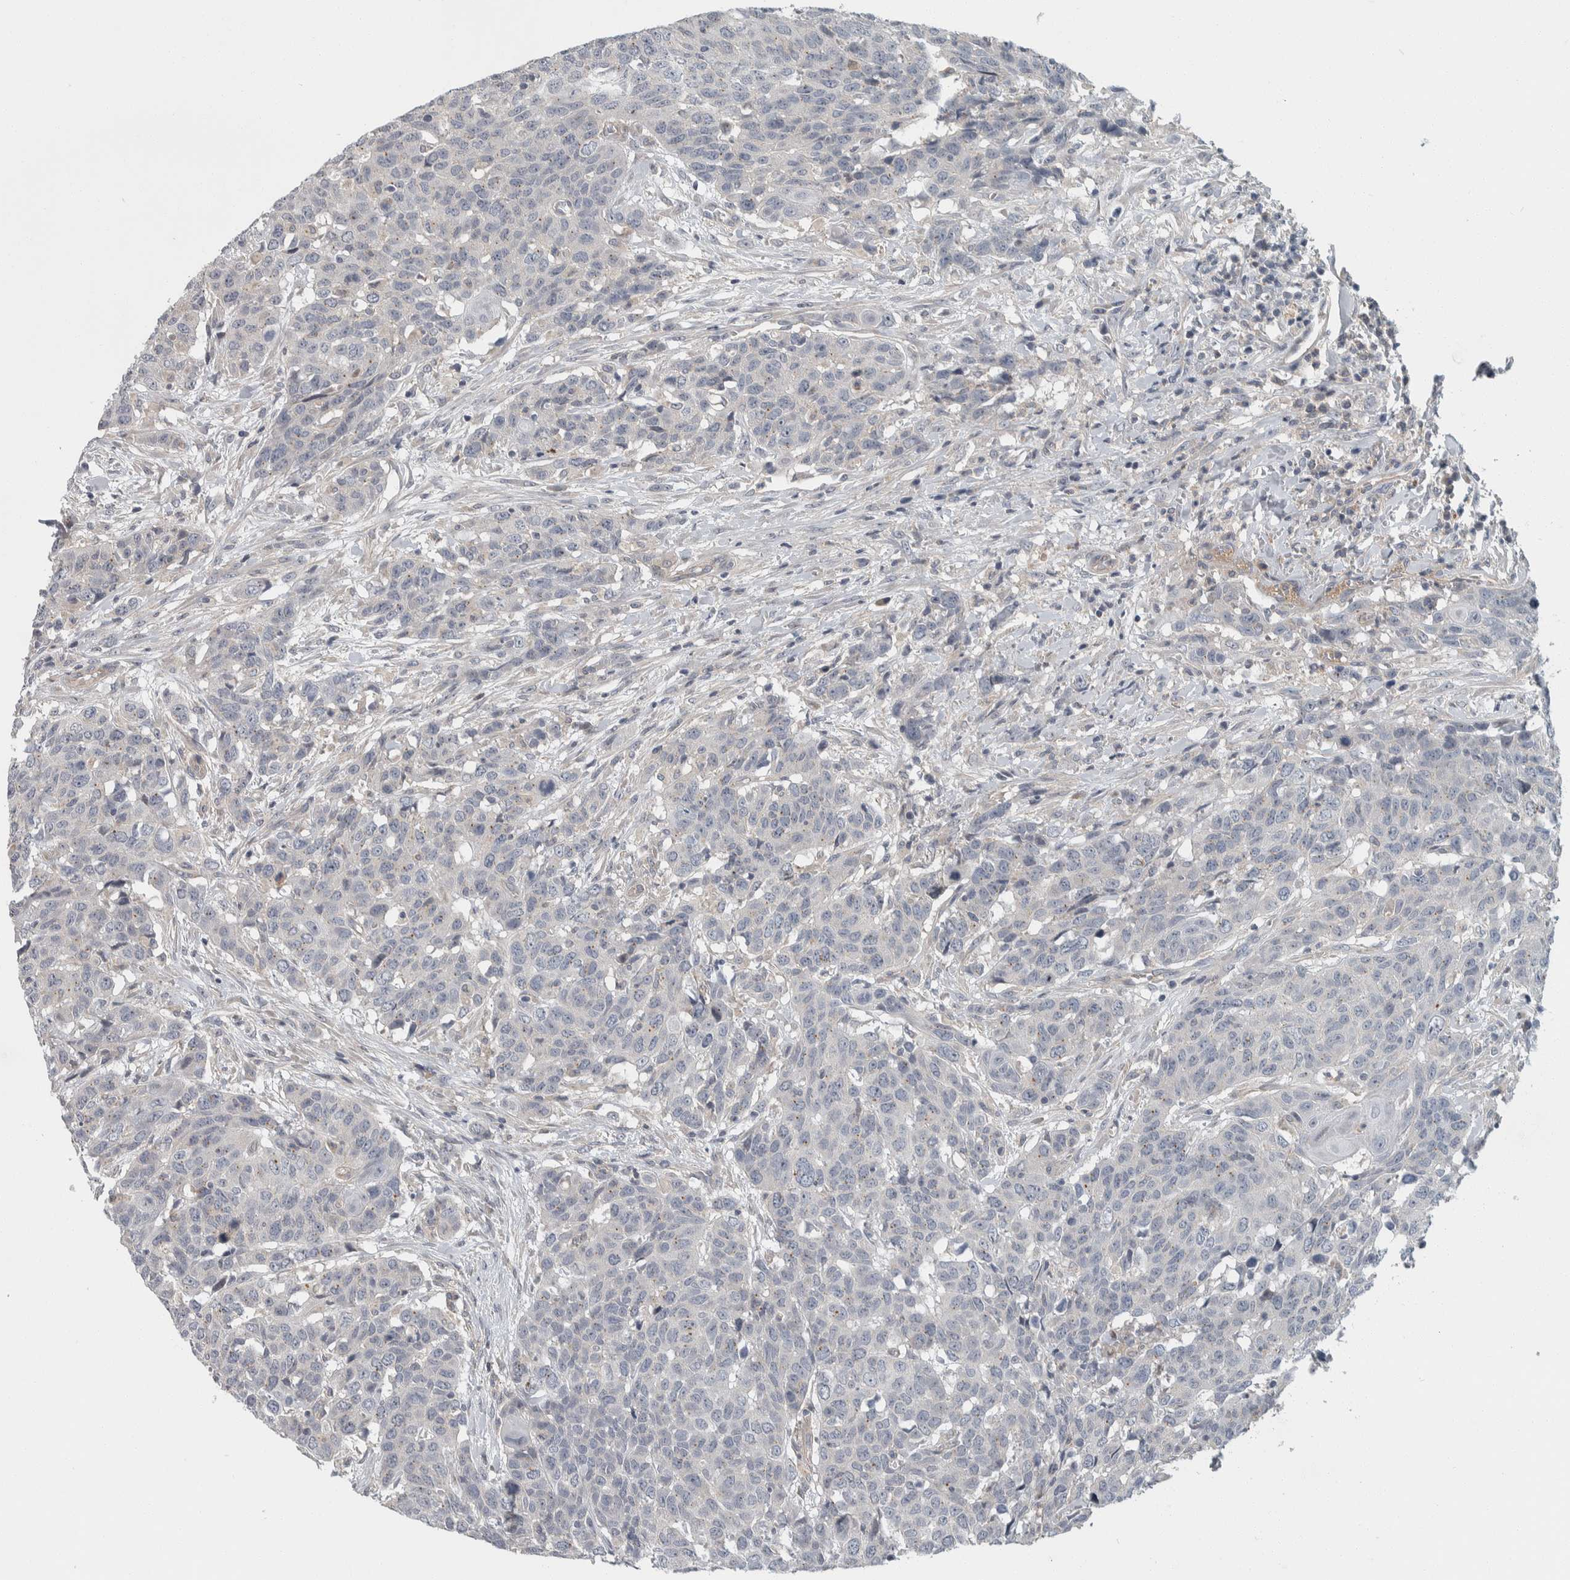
{"staining": {"intensity": "negative", "quantity": "none", "location": "none"}, "tissue": "head and neck cancer", "cell_type": "Tumor cells", "image_type": "cancer", "snomed": [{"axis": "morphology", "description": "Squamous cell carcinoma, NOS"}, {"axis": "topography", "description": "Head-Neck"}], "caption": "This is a micrograph of immunohistochemistry (IHC) staining of head and neck cancer (squamous cell carcinoma), which shows no staining in tumor cells.", "gene": "KCNJ3", "patient": {"sex": "male", "age": 66}}